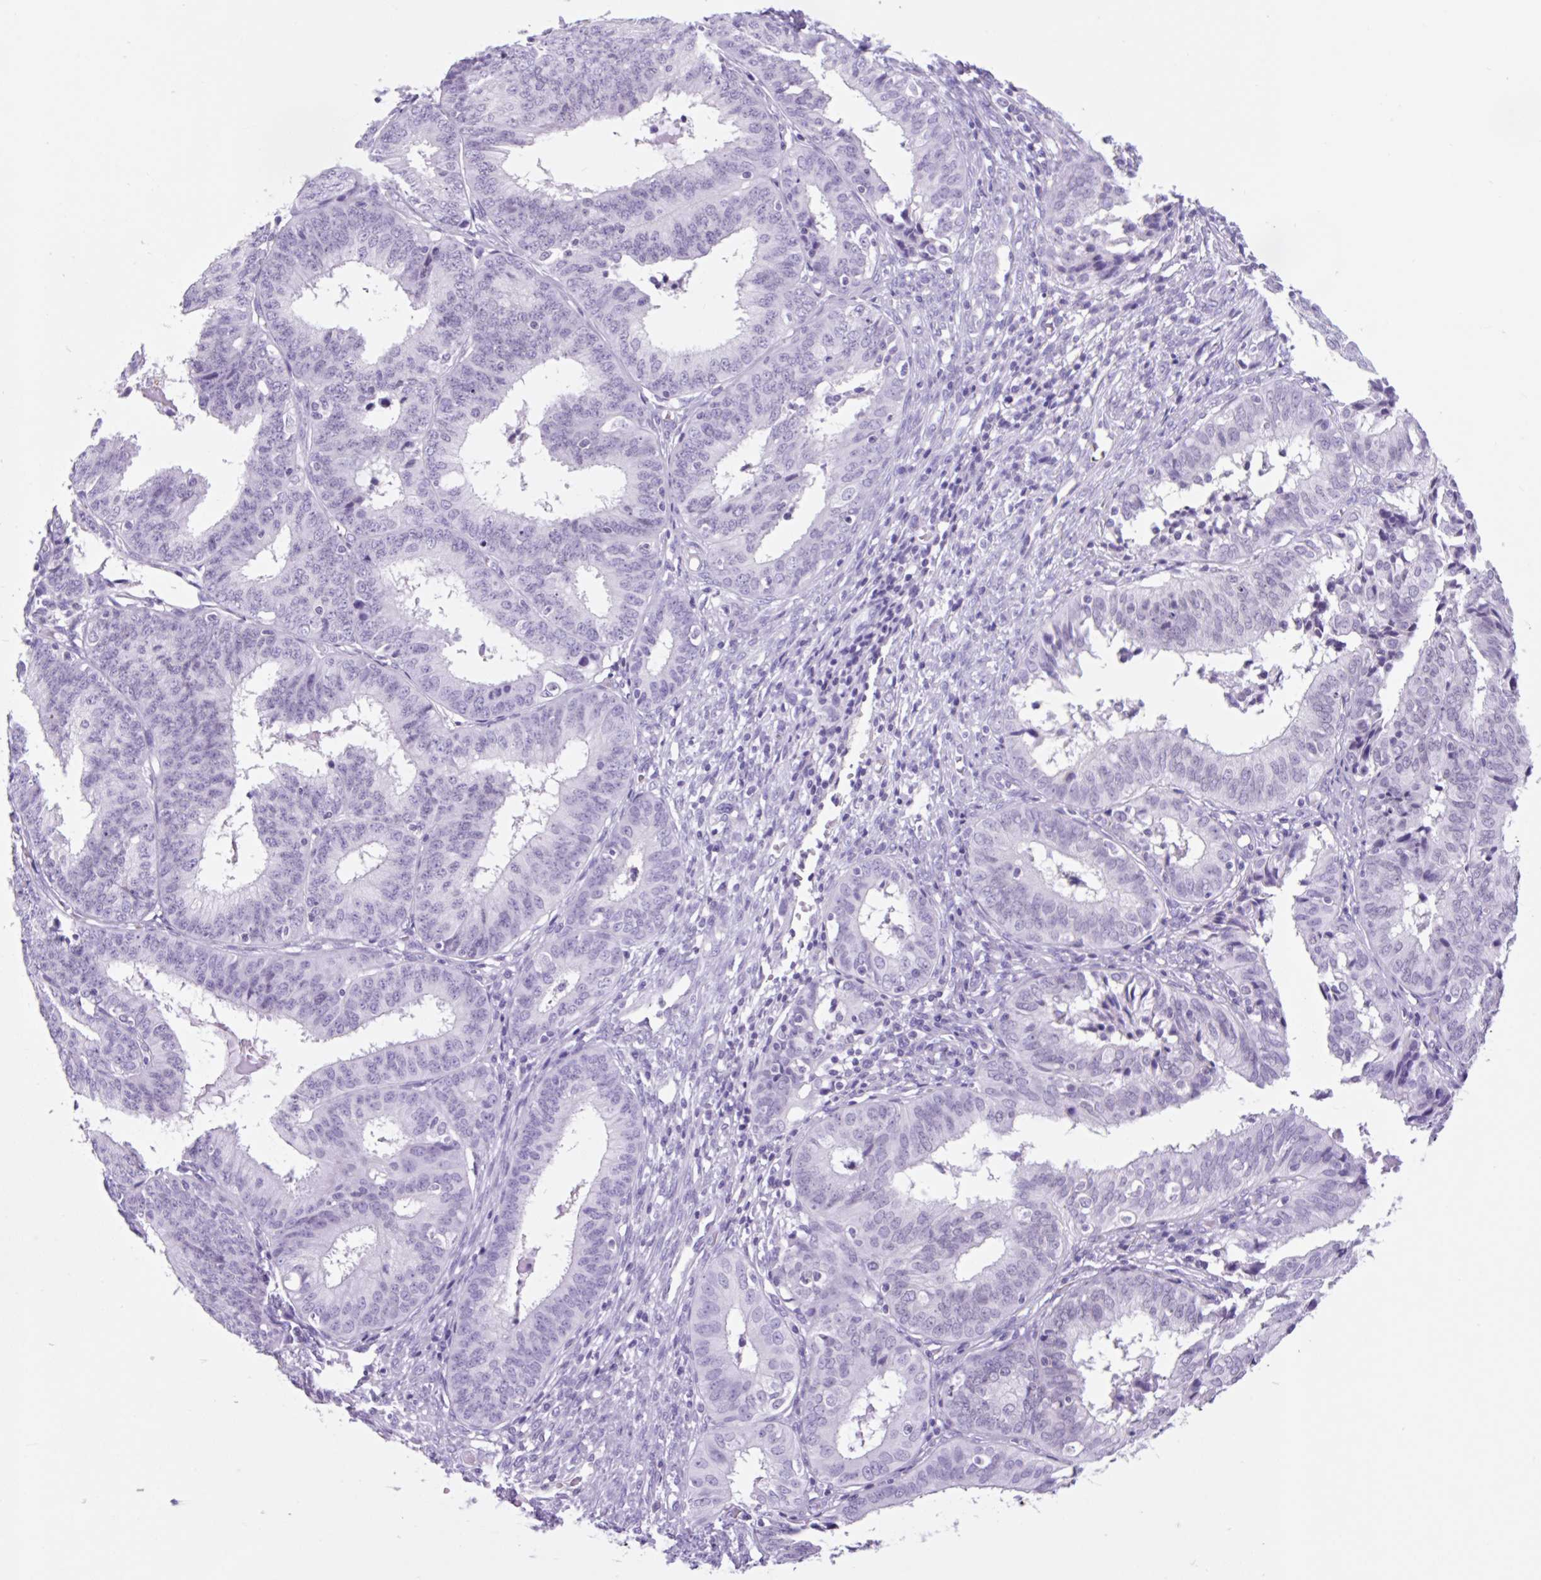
{"staining": {"intensity": "negative", "quantity": "none", "location": "none"}, "tissue": "endometrial cancer", "cell_type": "Tumor cells", "image_type": "cancer", "snomed": [{"axis": "morphology", "description": "Adenocarcinoma, NOS"}, {"axis": "topography", "description": "Endometrium"}], "caption": "Tumor cells are negative for brown protein staining in endometrial adenocarcinoma.", "gene": "VPREB1", "patient": {"sex": "female", "age": 51}}